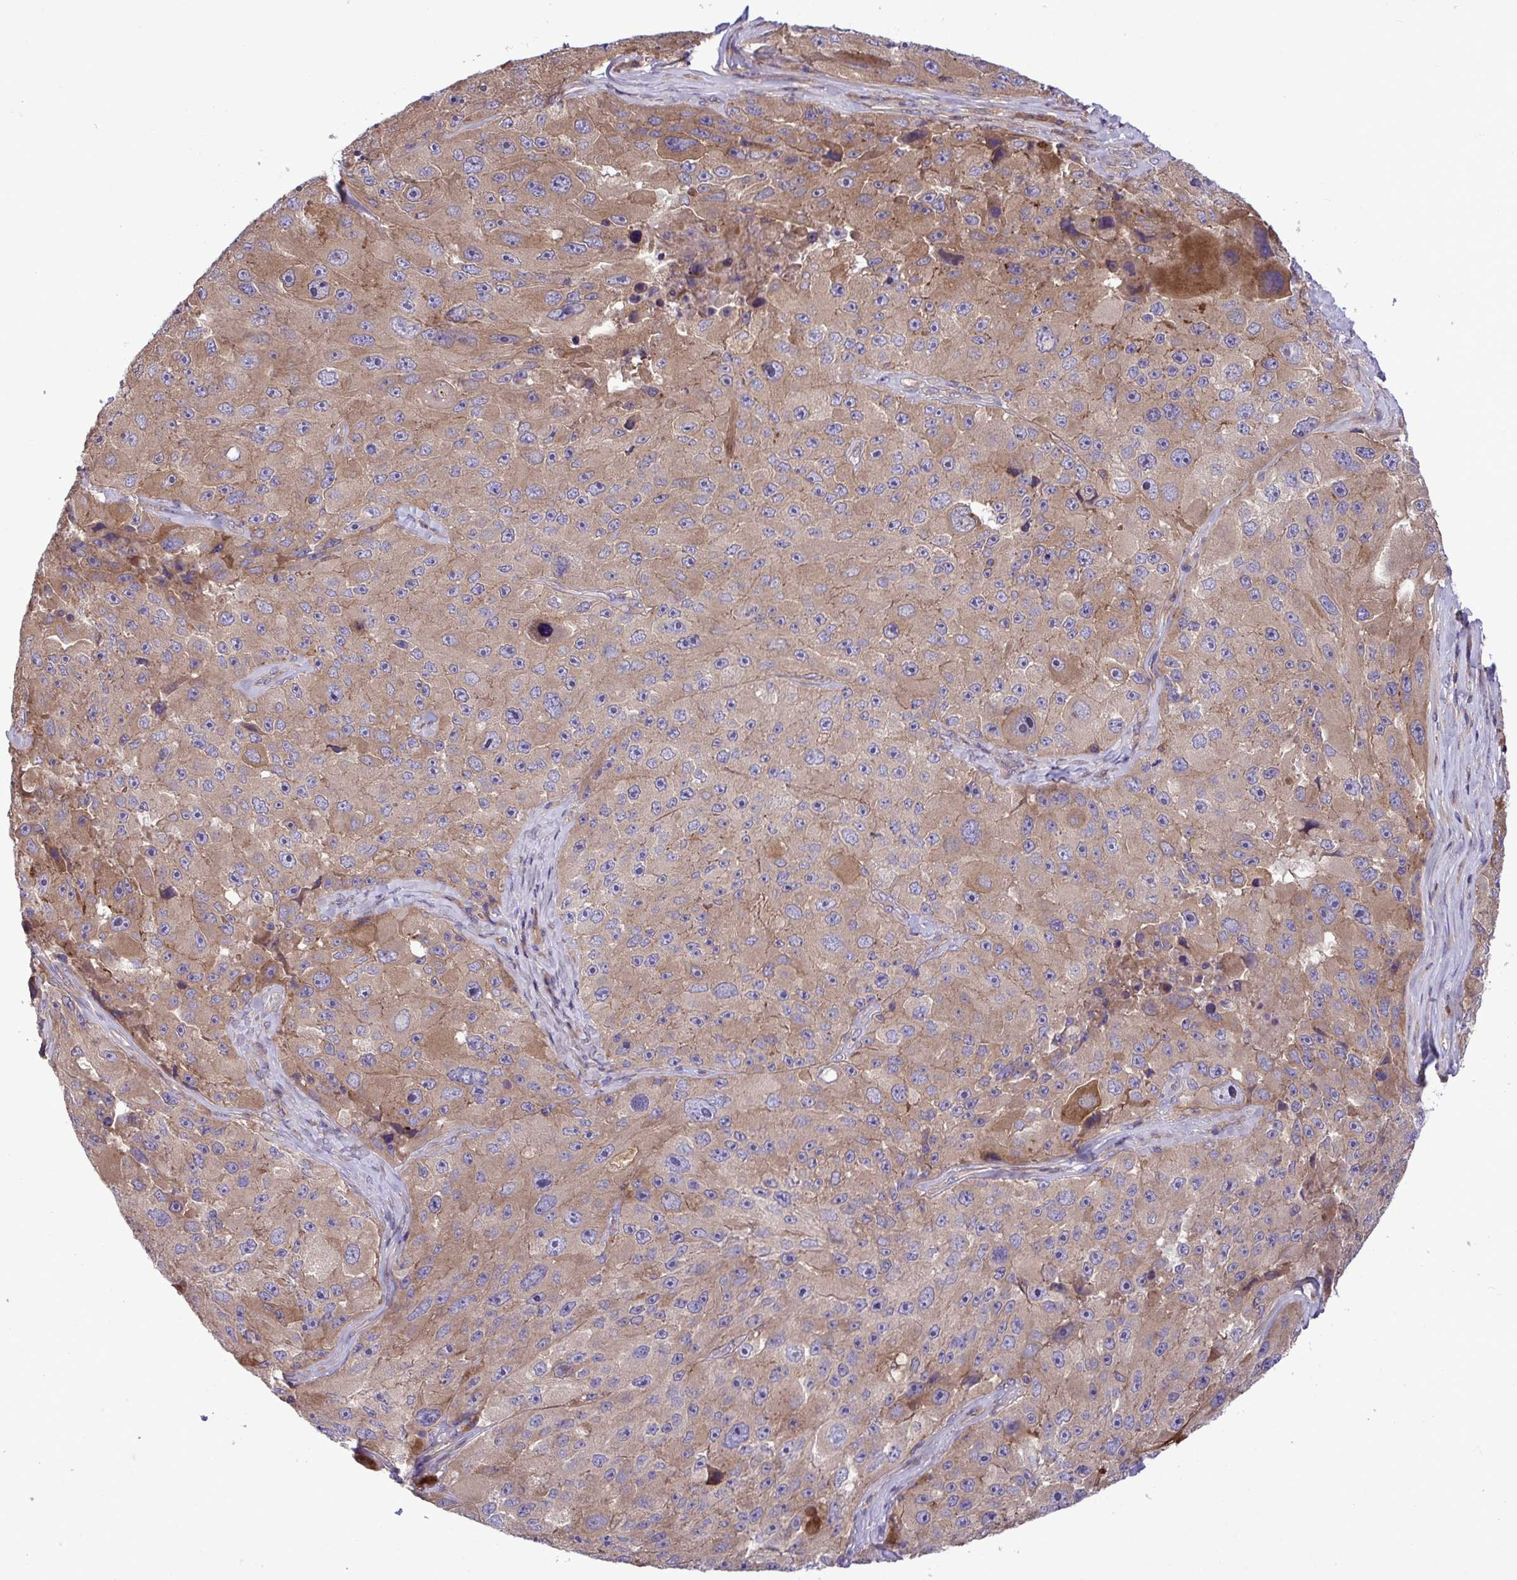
{"staining": {"intensity": "moderate", "quantity": ">75%", "location": "cytoplasmic/membranous"}, "tissue": "melanoma", "cell_type": "Tumor cells", "image_type": "cancer", "snomed": [{"axis": "morphology", "description": "Malignant melanoma, Metastatic site"}, {"axis": "topography", "description": "Lymph node"}], "caption": "Approximately >75% of tumor cells in human malignant melanoma (metastatic site) show moderate cytoplasmic/membranous protein expression as visualized by brown immunohistochemical staining.", "gene": "GRB14", "patient": {"sex": "male", "age": 62}}